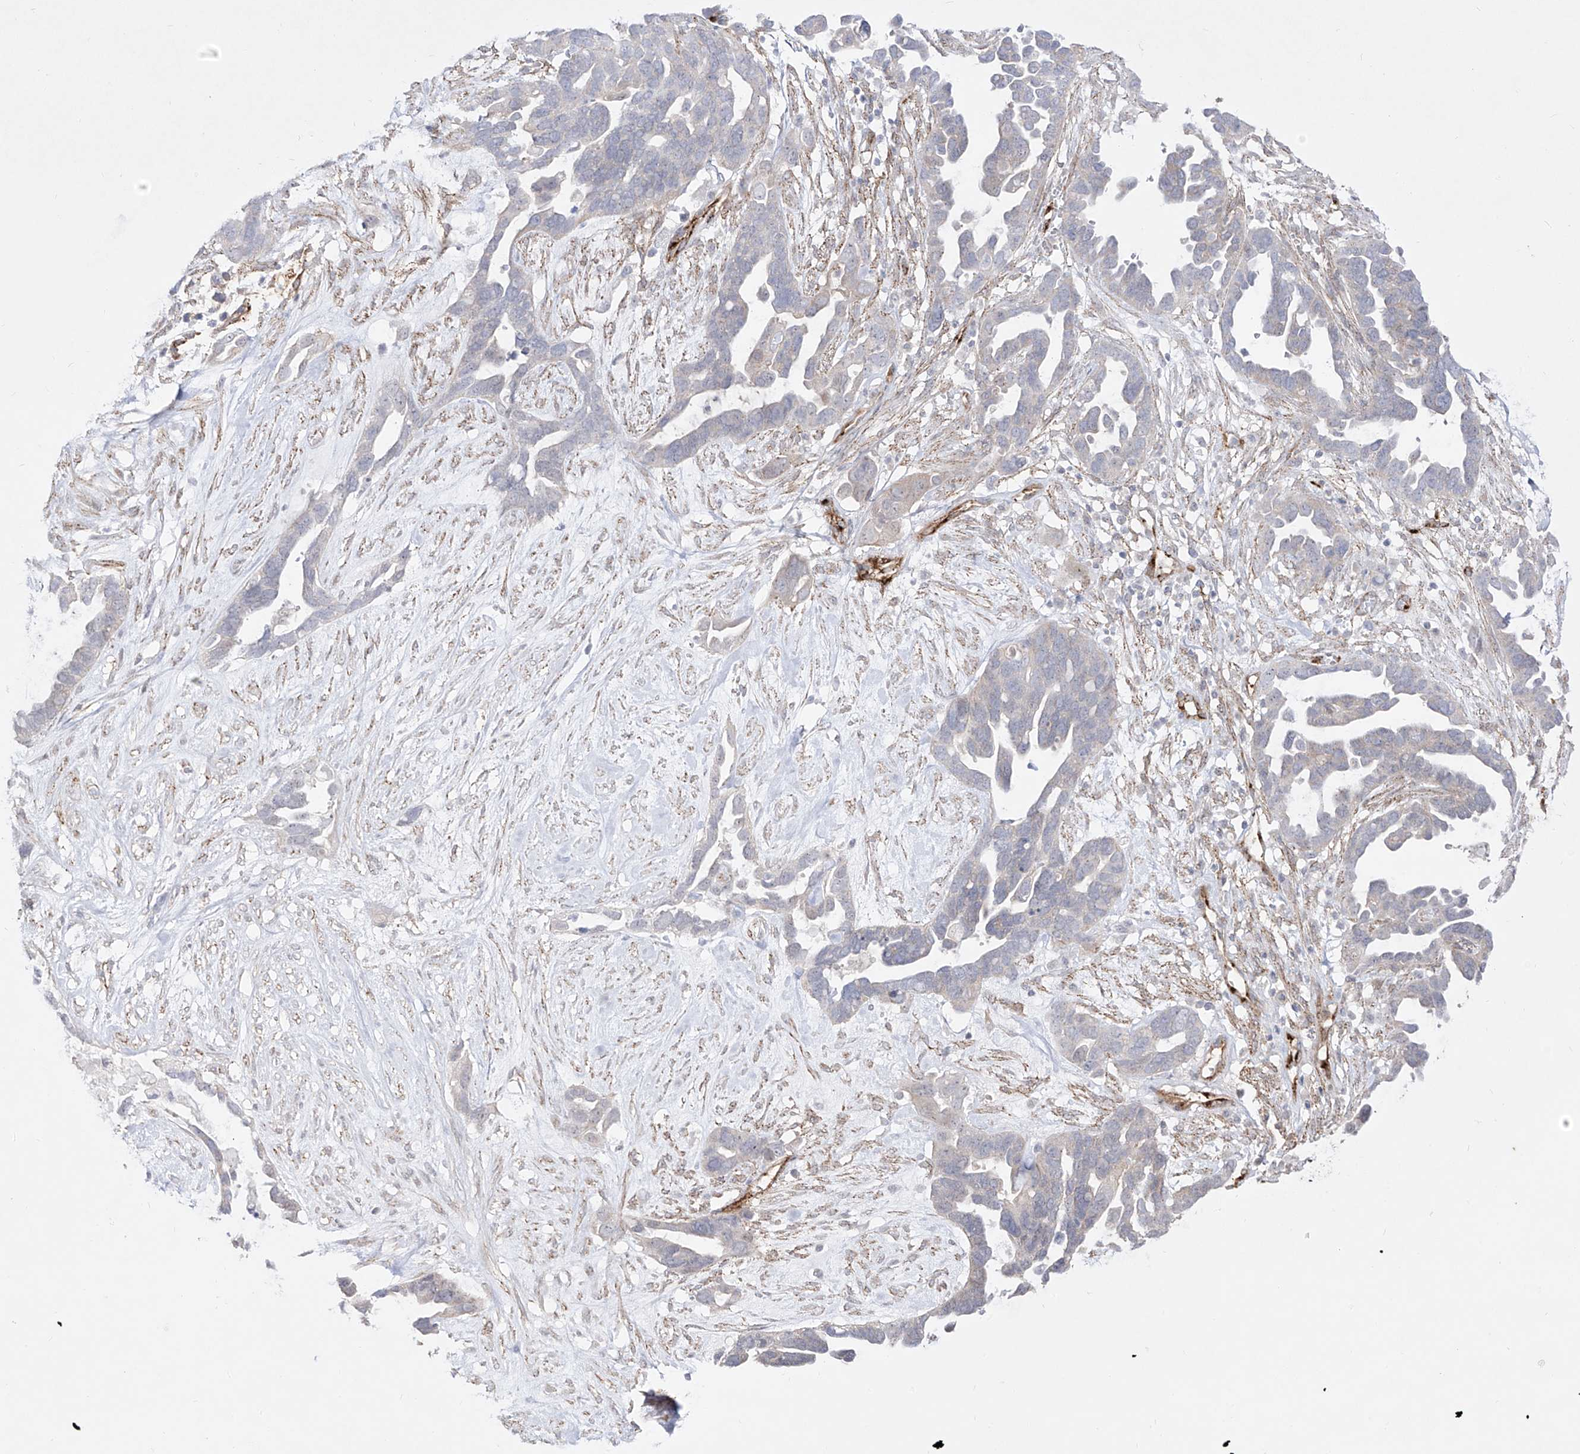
{"staining": {"intensity": "negative", "quantity": "none", "location": "none"}, "tissue": "ovarian cancer", "cell_type": "Tumor cells", "image_type": "cancer", "snomed": [{"axis": "morphology", "description": "Cystadenocarcinoma, serous, NOS"}, {"axis": "topography", "description": "Ovary"}], "caption": "Immunohistochemical staining of human ovarian cancer reveals no significant positivity in tumor cells.", "gene": "ZGRF1", "patient": {"sex": "female", "age": 54}}